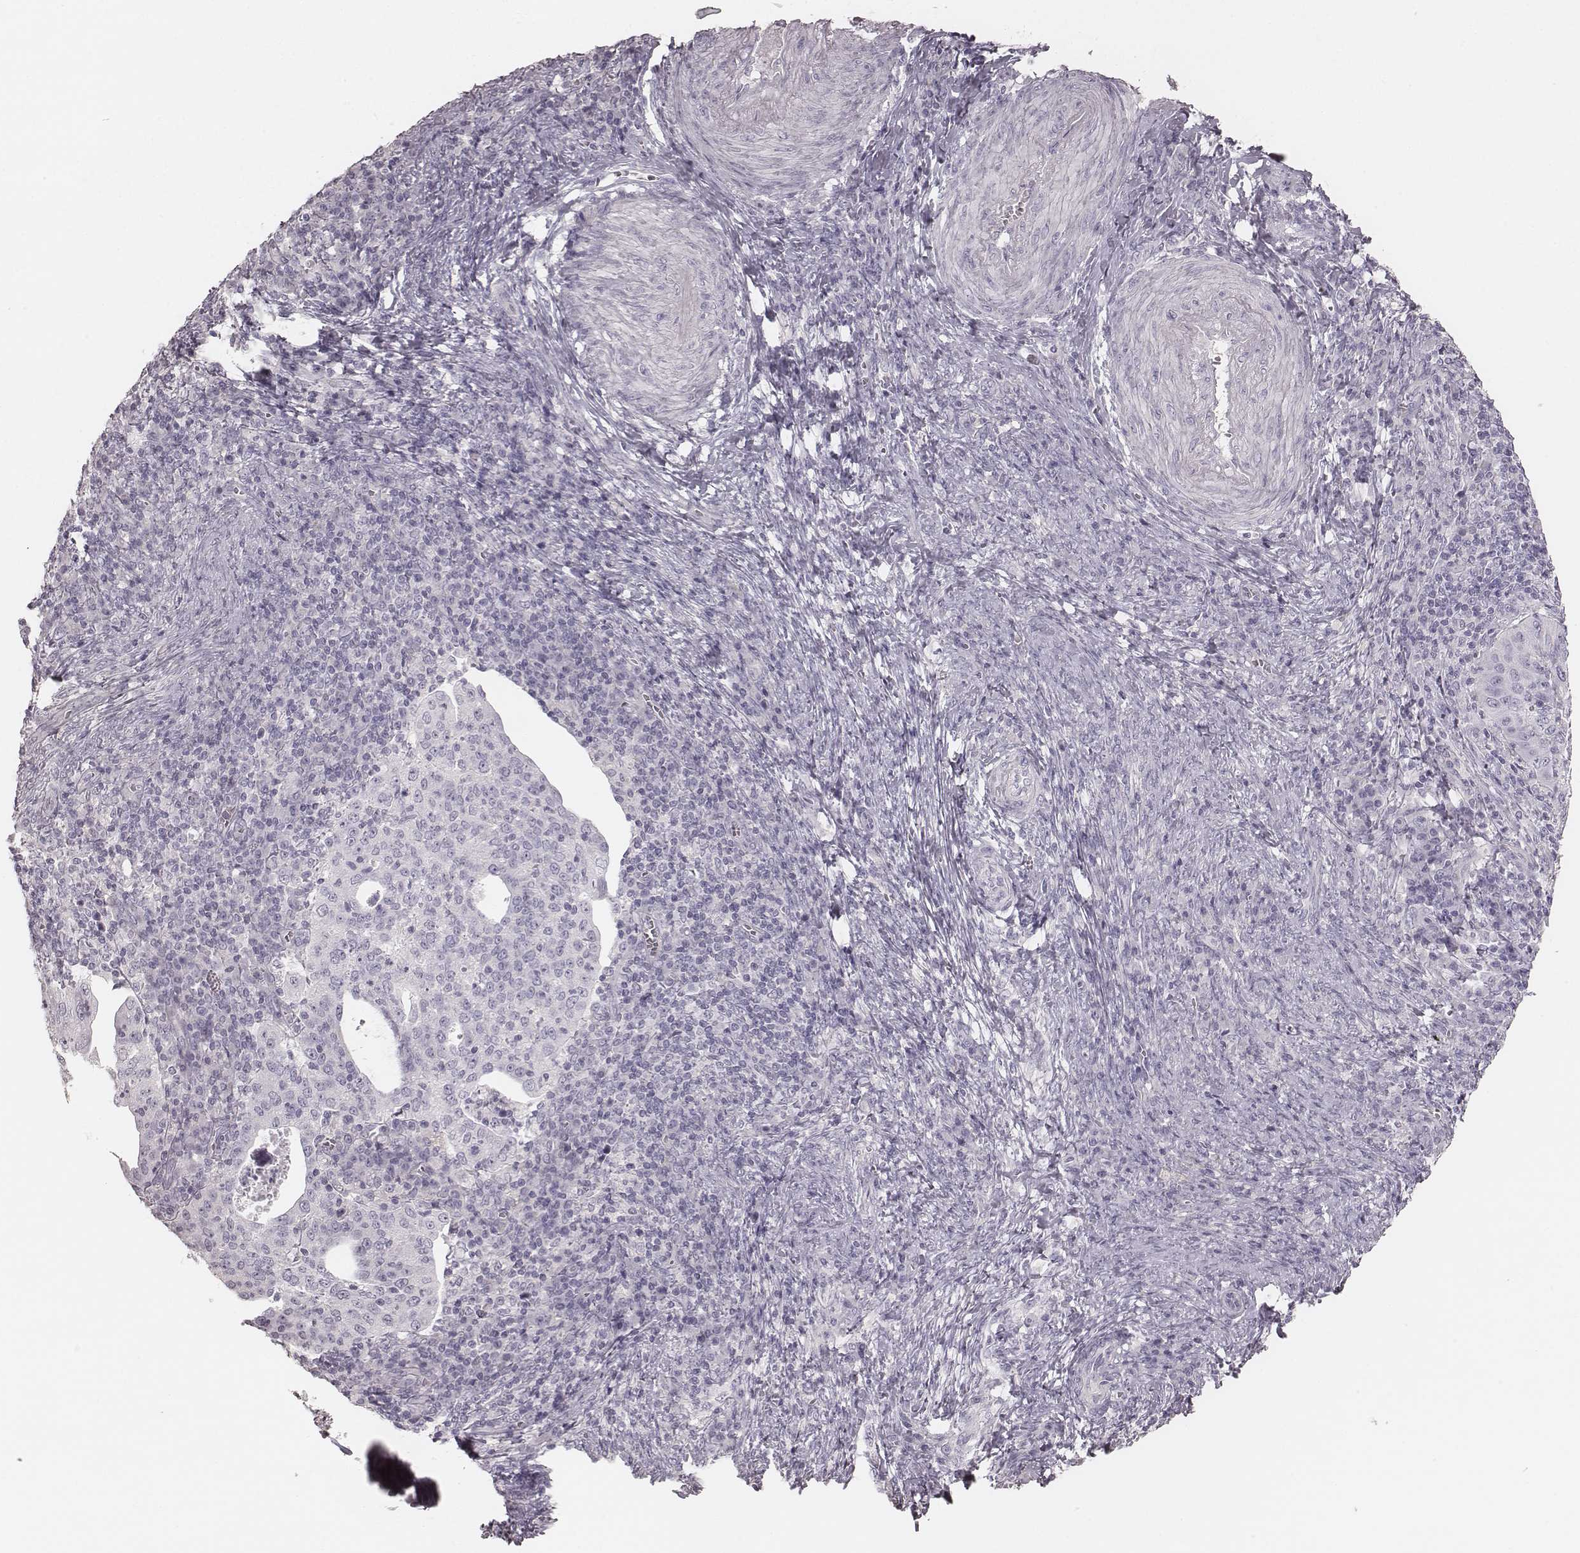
{"staining": {"intensity": "negative", "quantity": "none", "location": "none"}, "tissue": "cervical cancer", "cell_type": "Tumor cells", "image_type": "cancer", "snomed": [{"axis": "morphology", "description": "Squamous cell carcinoma, NOS"}, {"axis": "topography", "description": "Cervix"}], "caption": "This is a micrograph of immunohistochemistry staining of squamous cell carcinoma (cervical), which shows no staining in tumor cells.", "gene": "ZP4", "patient": {"sex": "female", "age": 39}}